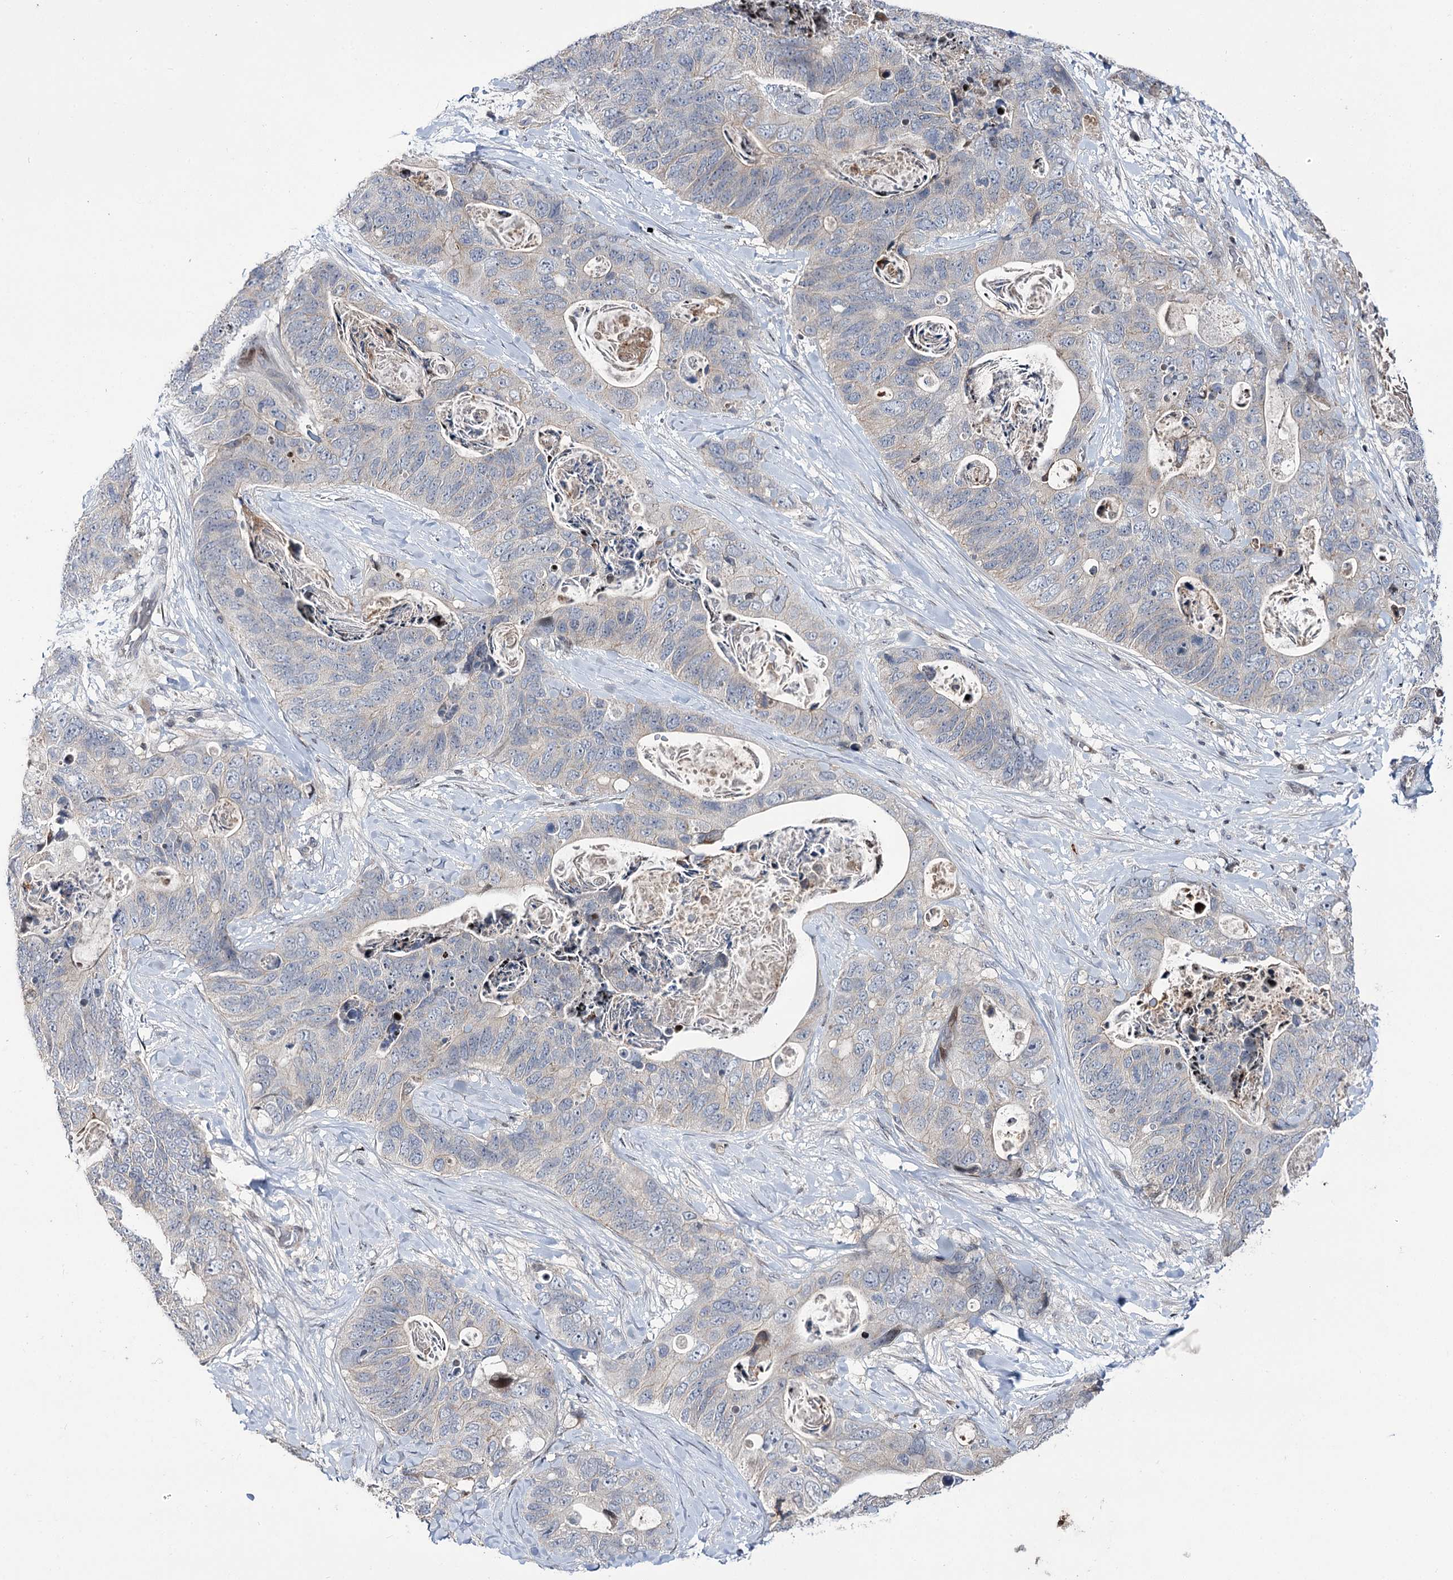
{"staining": {"intensity": "negative", "quantity": "none", "location": "none"}, "tissue": "stomach cancer", "cell_type": "Tumor cells", "image_type": "cancer", "snomed": [{"axis": "morphology", "description": "Adenocarcinoma, NOS"}, {"axis": "topography", "description": "Stomach"}], "caption": "Tumor cells show no significant protein staining in stomach adenocarcinoma.", "gene": "ITFG2", "patient": {"sex": "female", "age": 89}}